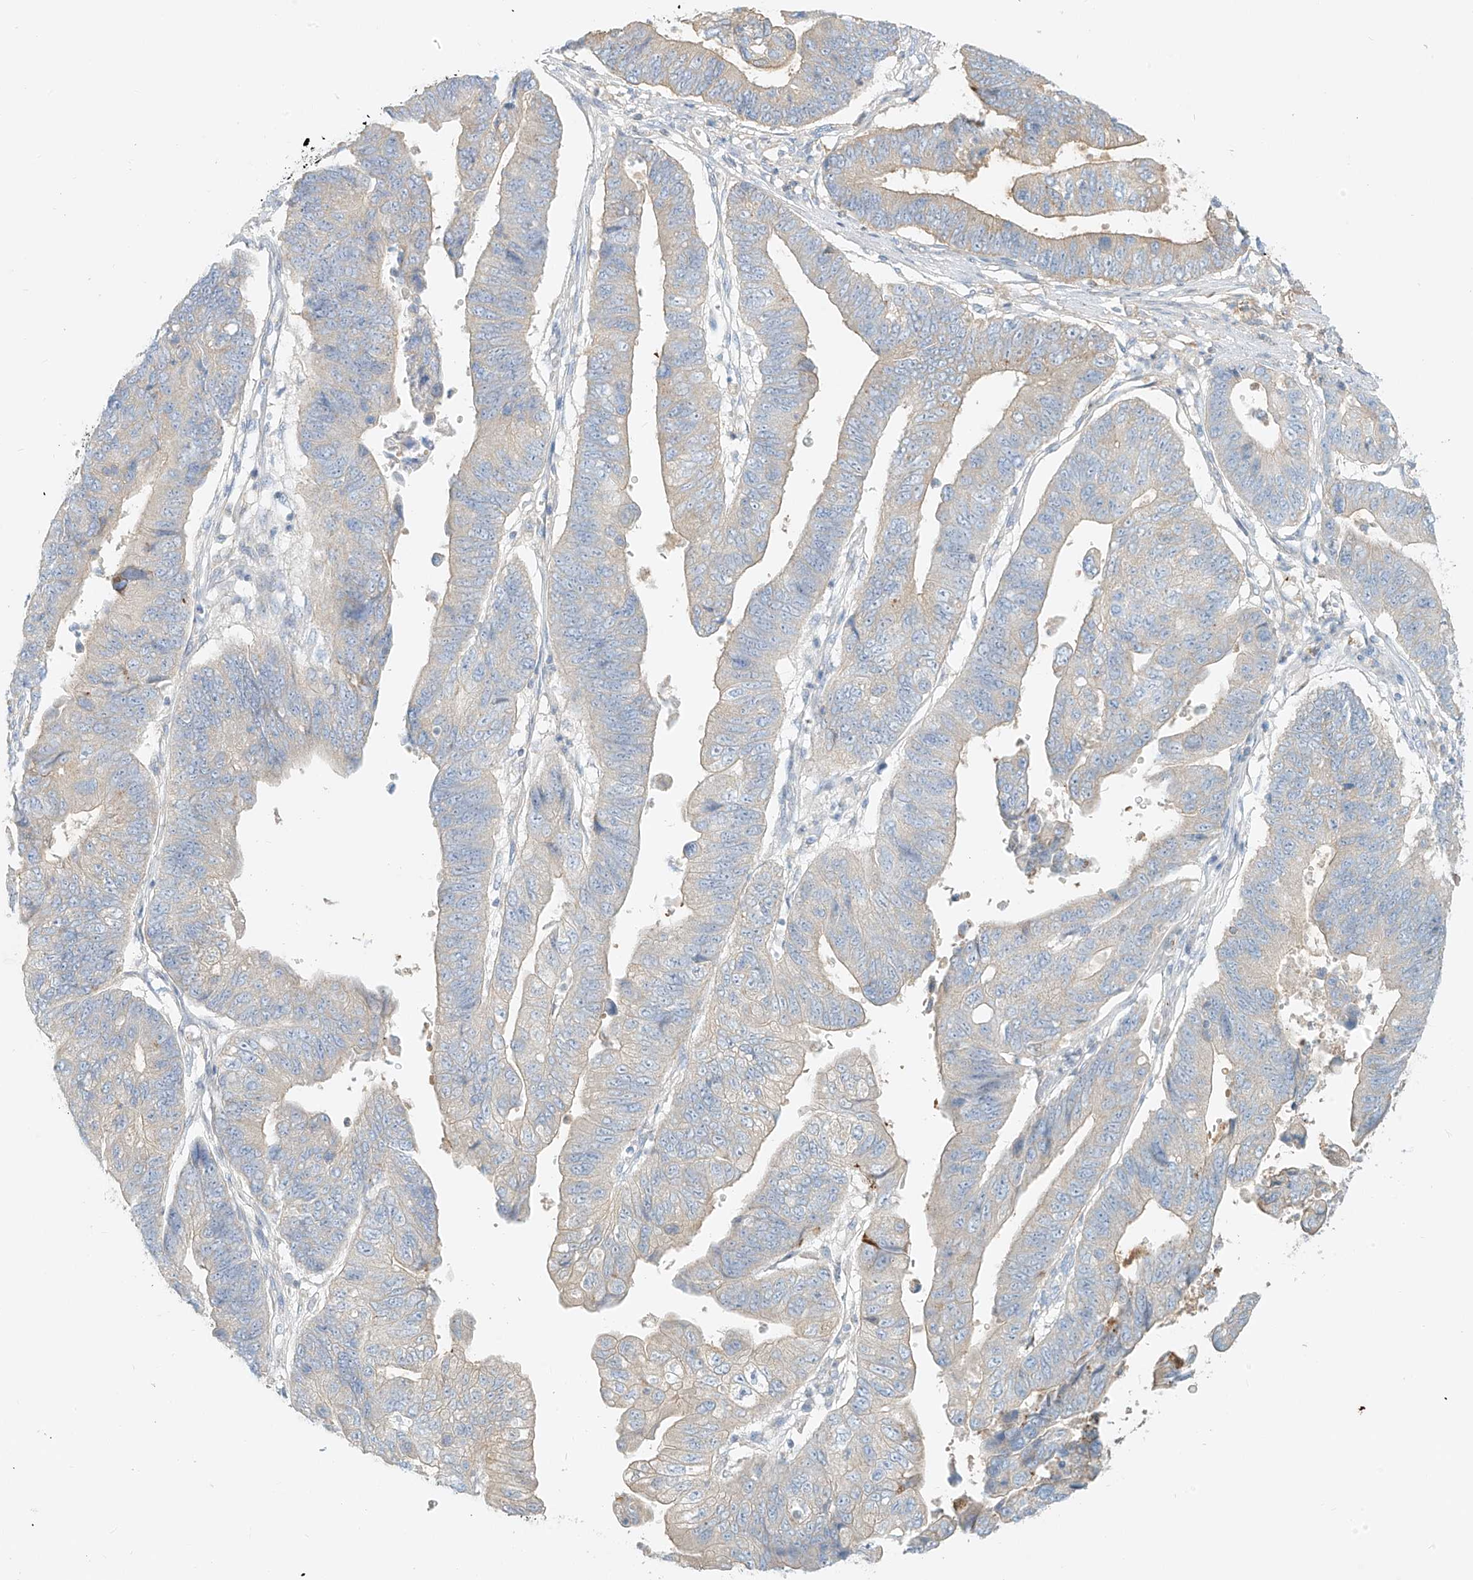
{"staining": {"intensity": "moderate", "quantity": "<25%", "location": "cytoplasmic/membranous"}, "tissue": "stomach cancer", "cell_type": "Tumor cells", "image_type": "cancer", "snomed": [{"axis": "morphology", "description": "Adenocarcinoma, NOS"}, {"axis": "topography", "description": "Stomach"}], "caption": "Protein positivity by immunohistochemistry displays moderate cytoplasmic/membranous staining in about <25% of tumor cells in stomach cancer.", "gene": "OCSTAMP", "patient": {"sex": "male", "age": 59}}